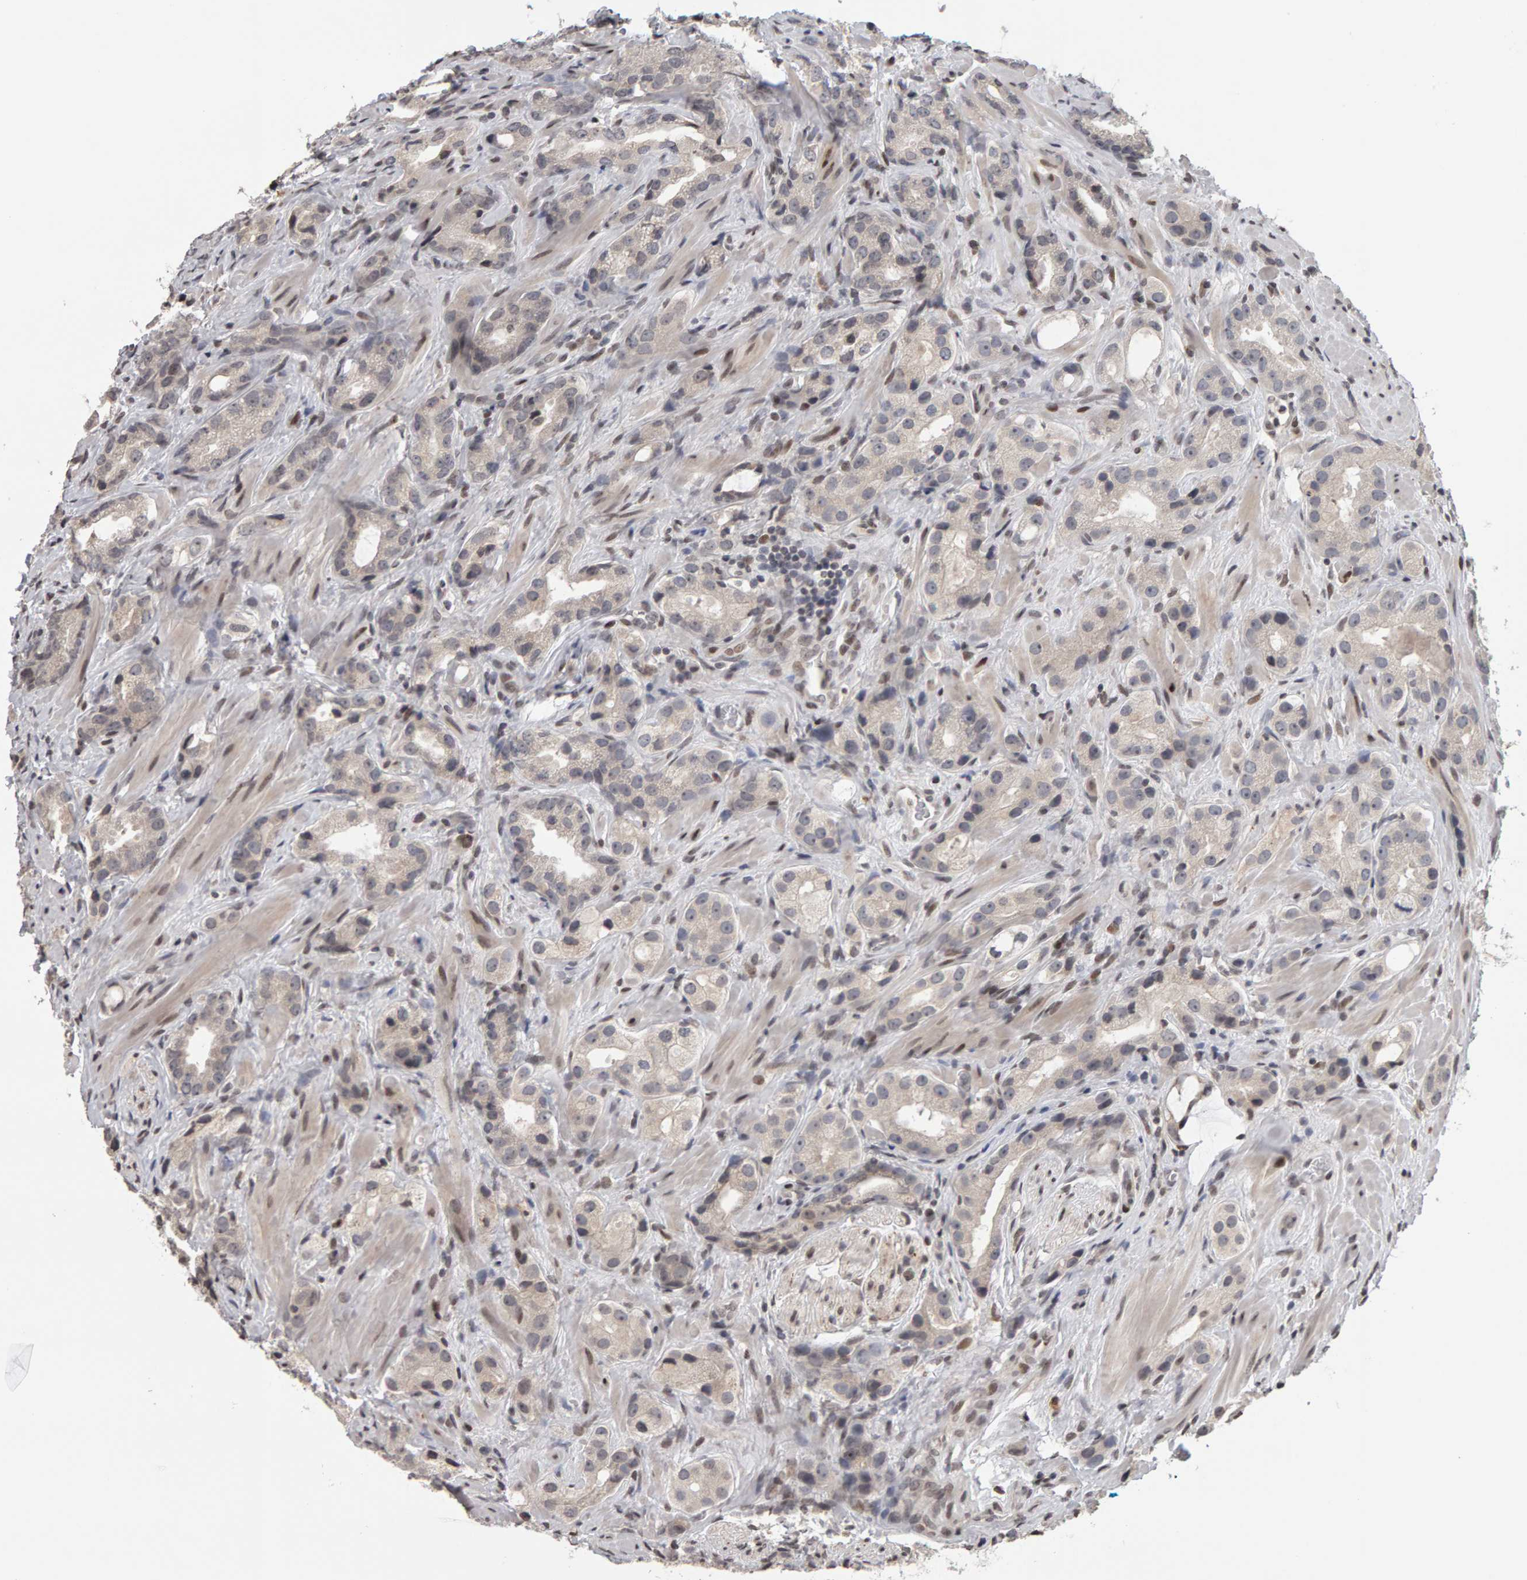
{"staining": {"intensity": "negative", "quantity": "none", "location": "none"}, "tissue": "prostate cancer", "cell_type": "Tumor cells", "image_type": "cancer", "snomed": [{"axis": "morphology", "description": "Adenocarcinoma, High grade"}, {"axis": "topography", "description": "Prostate"}], "caption": "Prostate cancer (adenocarcinoma (high-grade)) was stained to show a protein in brown. There is no significant positivity in tumor cells. (Brightfield microscopy of DAB (3,3'-diaminobenzidine) IHC at high magnification).", "gene": "TRAM1", "patient": {"sex": "male", "age": 63}}